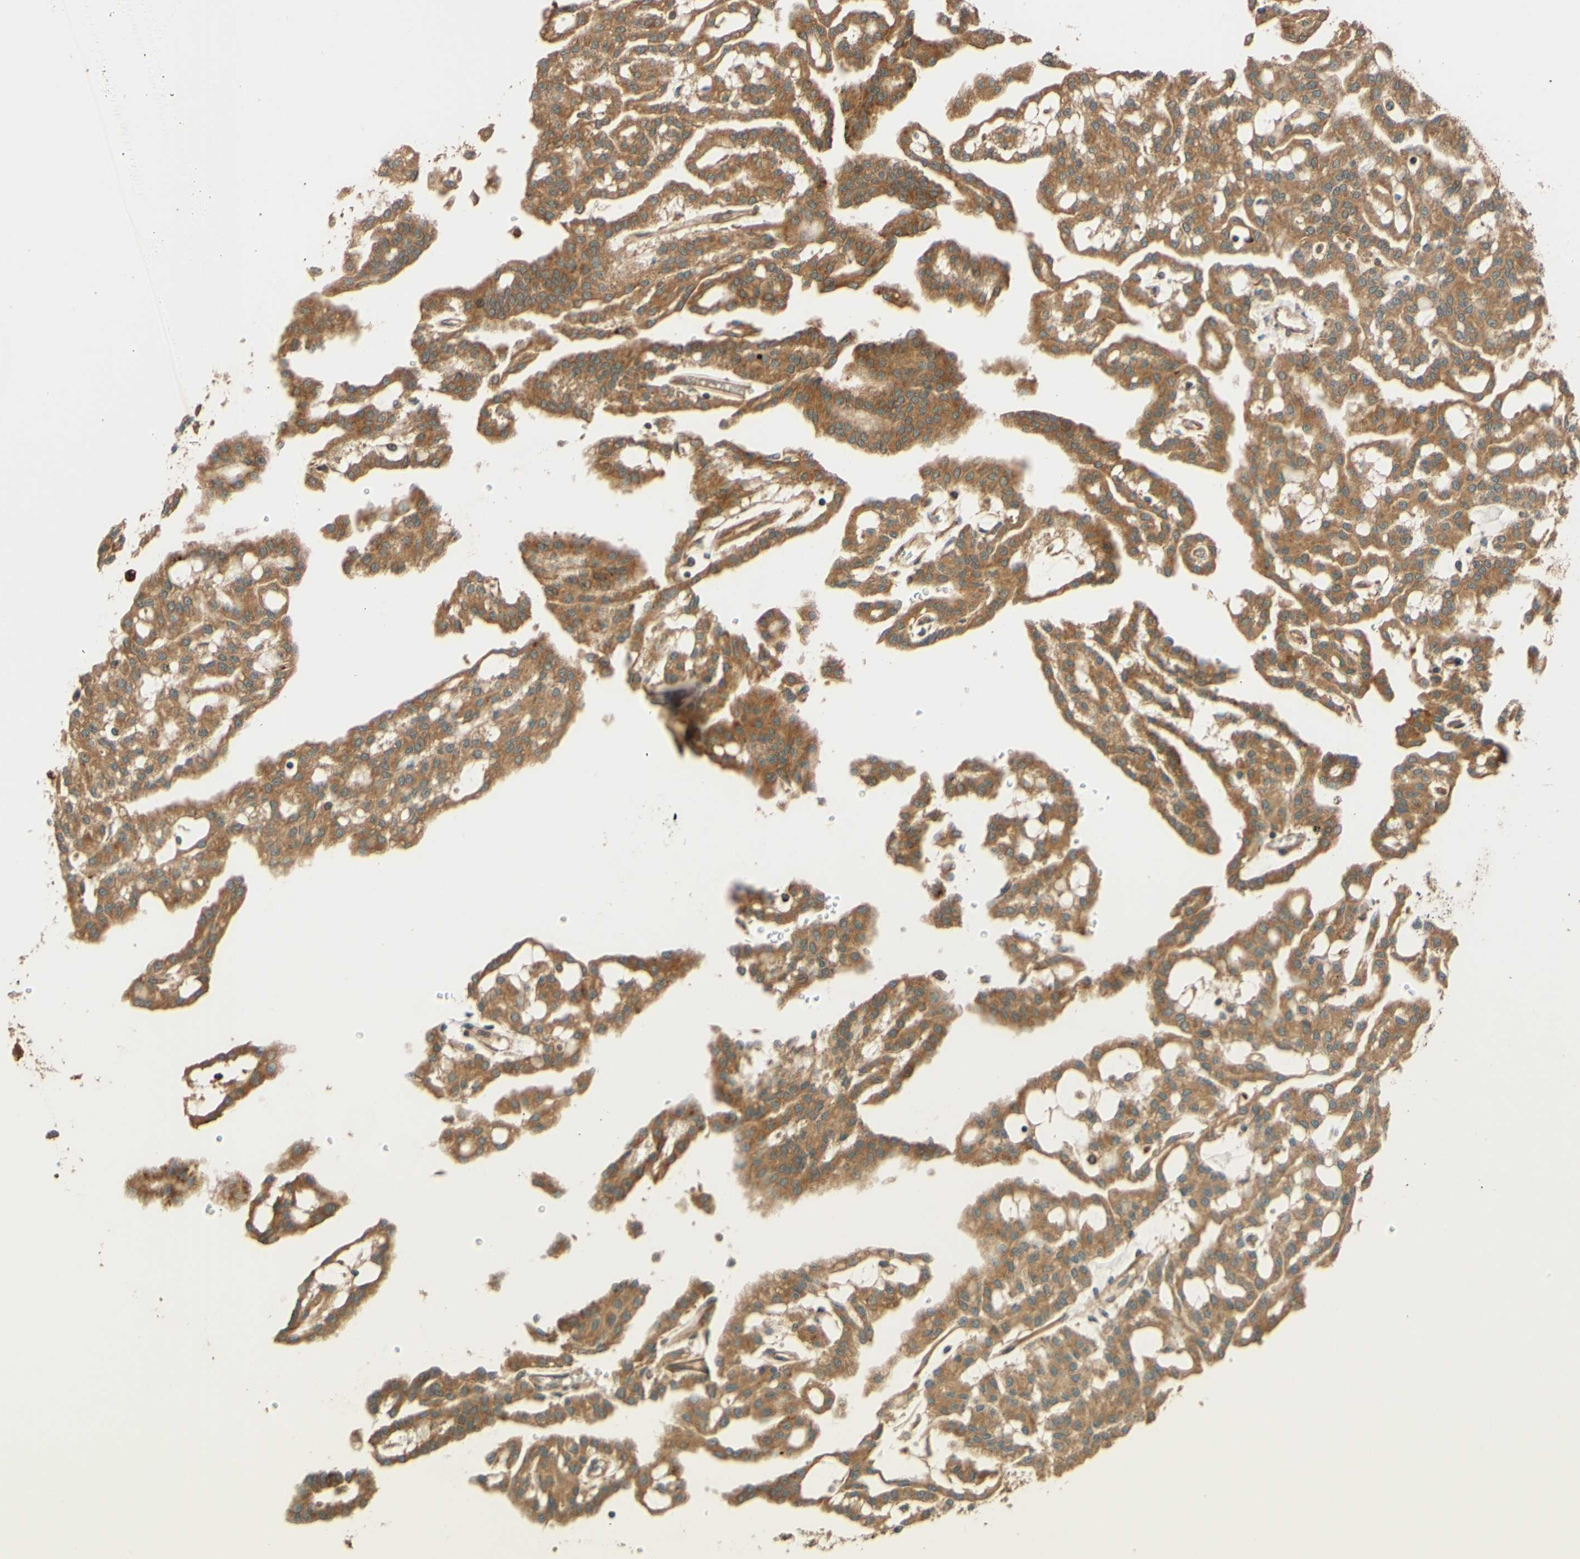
{"staining": {"intensity": "moderate", "quantity": ">75%", "location": "cytoplasmic/membranous"}, "tissue": "renal cancer", "cell_type": "Tumor cells", "image_type": "cancer", "snomed": [{"axis": "morphology", "description": "Adenocarcinoma, NOS"}, {"axis": "topography", "description": "Kidney"}], "caption": "A histopathology image of human renal cancer (adenocarcinoma) stained for a protein shows moderate cytoplasmic/membranous brown staining in tumor cells.", "gene": "RNF19A", "patient": {"sex": "male", "age": 63}}